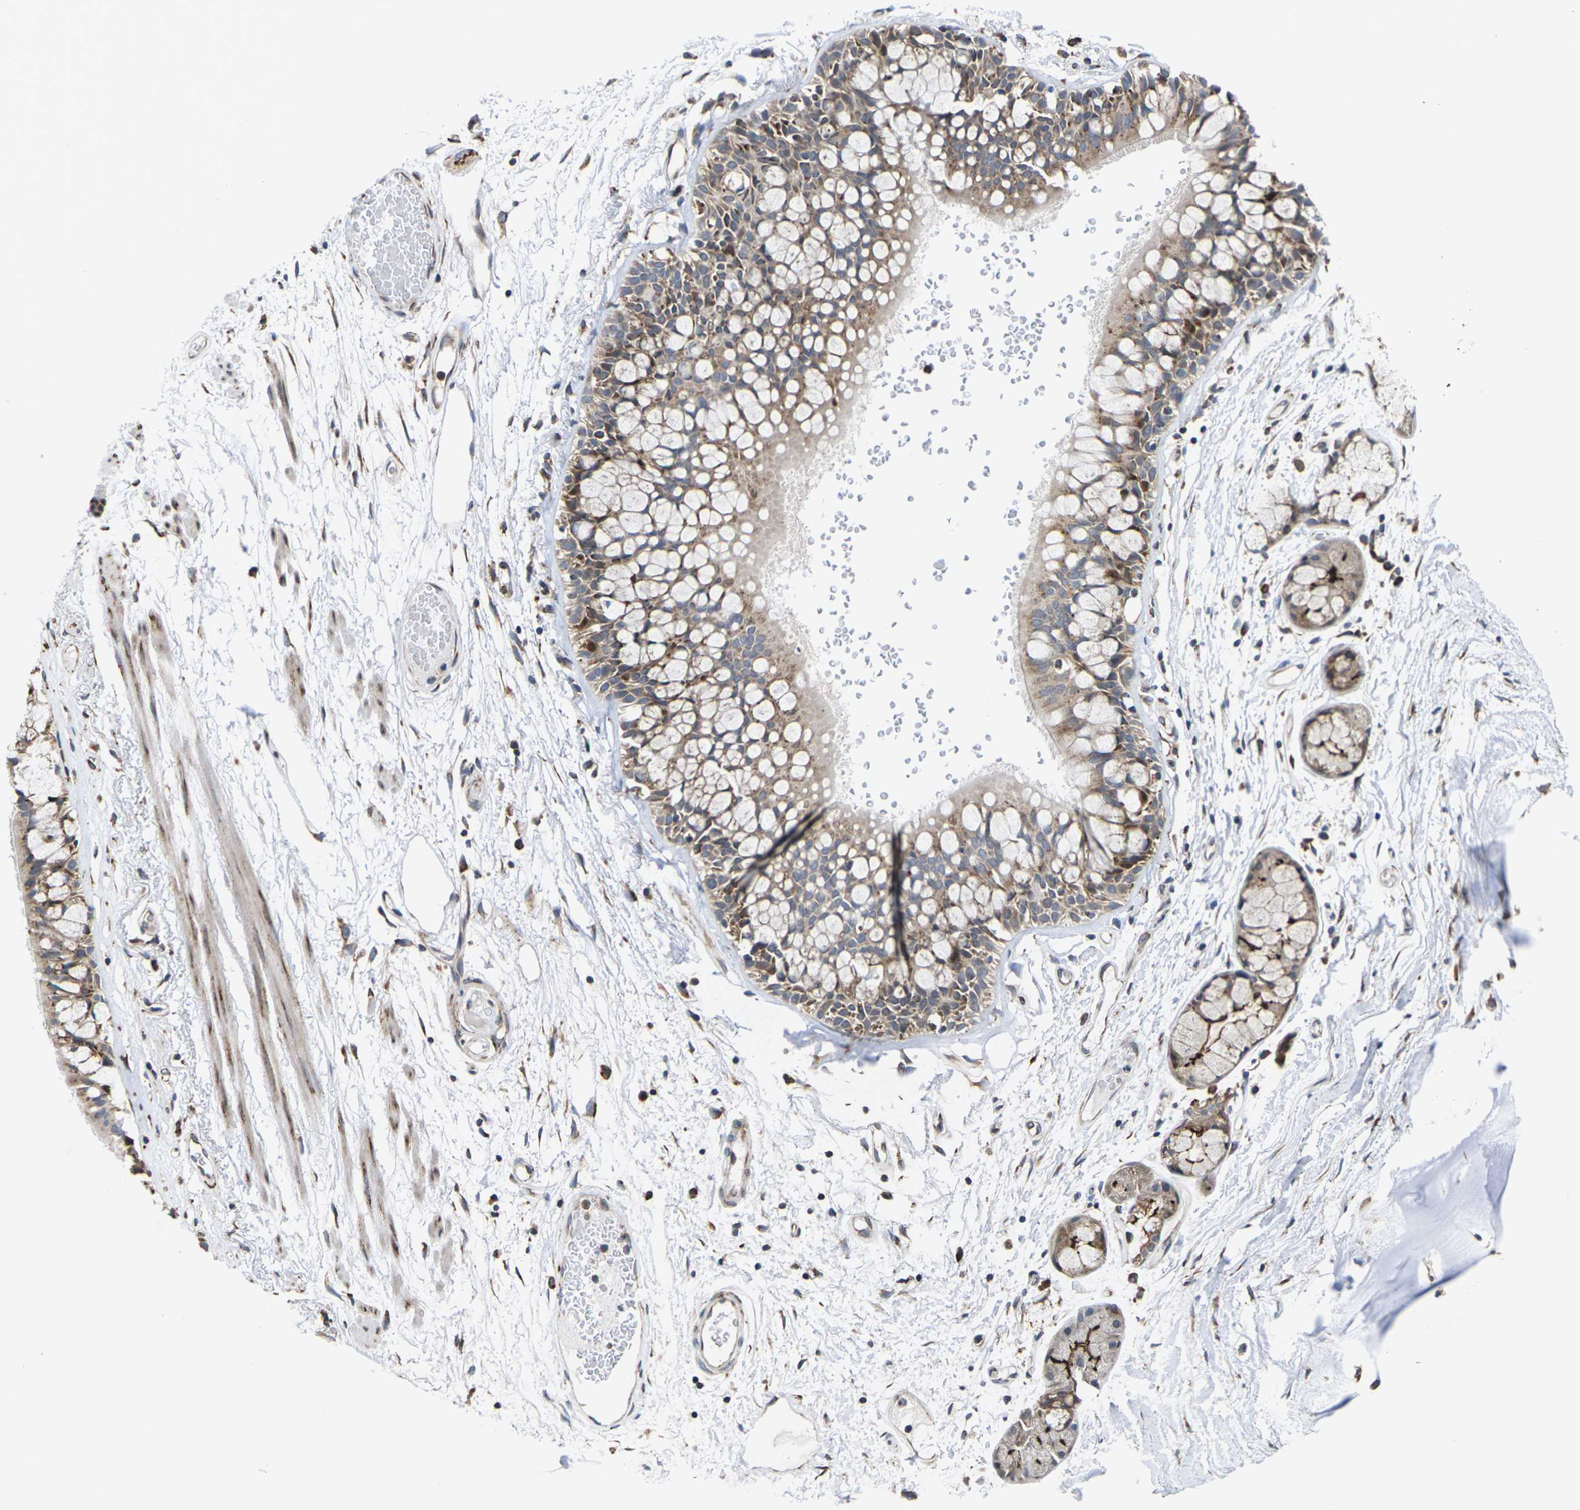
{"staining": {"intensity": "moderate", "quantity": "25%-75%", "location": "cytoplasmic/membranous"}, "tissue": "bronchus", "cell_type": "Respiratory epithelial cells", "image_type": "normal", "snomed": [{"axis": "morphology", "description": "Normal tissue, NOS"}, {"axis": "topography", "description": "Bronchus"}], "caption": "Immunohistochemistry histopathology image of benign bronchus: human bronchus stained using immunohistochemistry displays medium levels of moderate protein expression localized specifically in the cytoplasmic/membranous of respiratory epithelial cells, appearing as a cytoplasmic/membranous brown color.", "gene": "PDZK1IP1", "patient": {"sex": "male", "age": 66}}